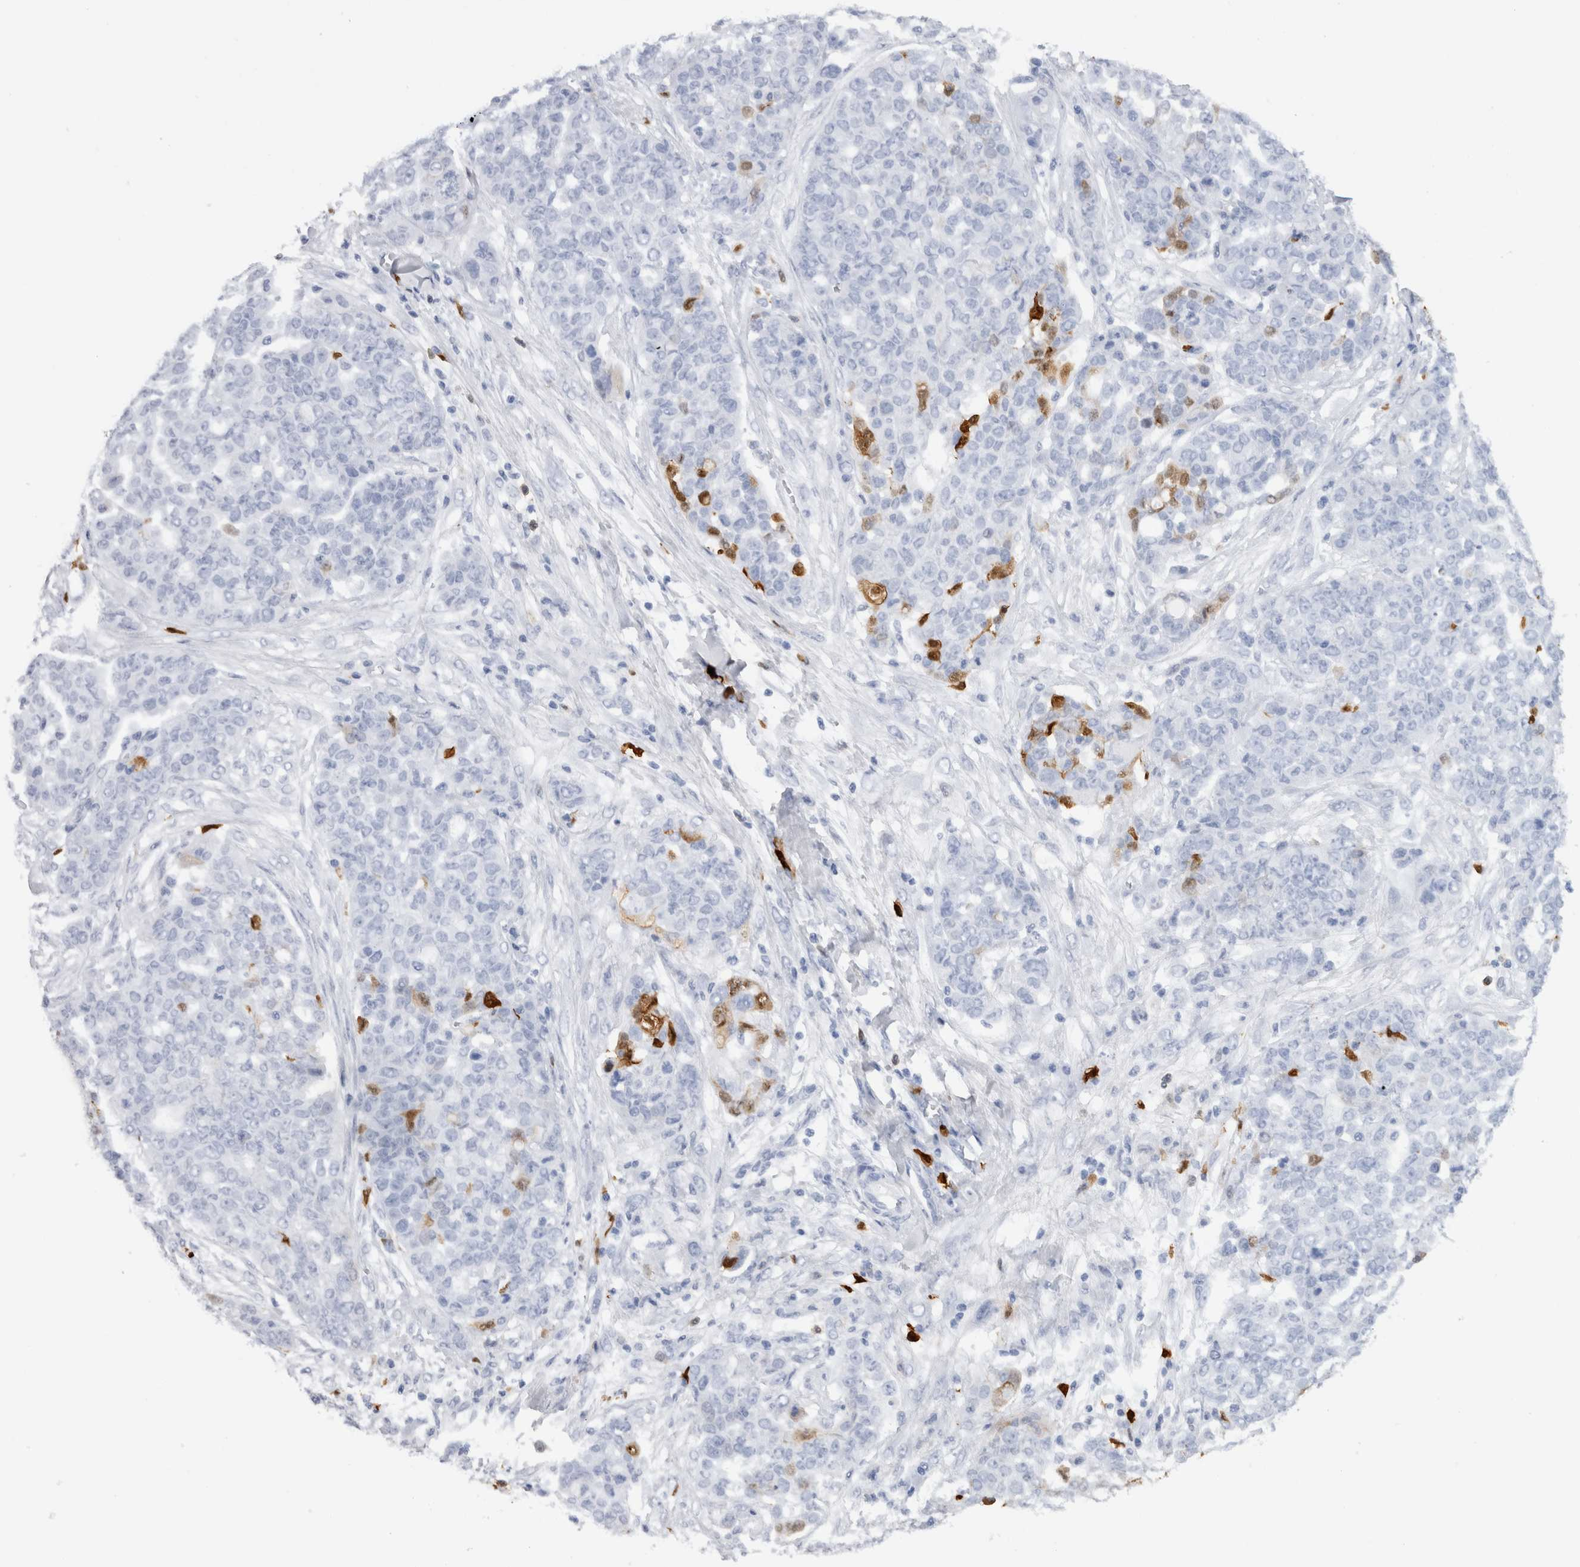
{"staining": {"intensity": "negative", "quantity": "none", "location": "none"}, "tissue": "ovarian cancer", "cell_type": "Tumor cells", "image_type": "cancer", "snomed": [{"axis": "morphology", "description": "Cystadenocarcinoma, serous, NOS"}, {"axis": "topography", "description": "Soft tissue"}, {"axis": "topography", "description": "Ovary"}], "caption": "An image of ovarian cancer (serous cystadenocarcinoma) stained for a protein exhibits no brown staining in tumor cells.", "gene": "S100A8", "patient": {"sex": "female", "age": 57}}